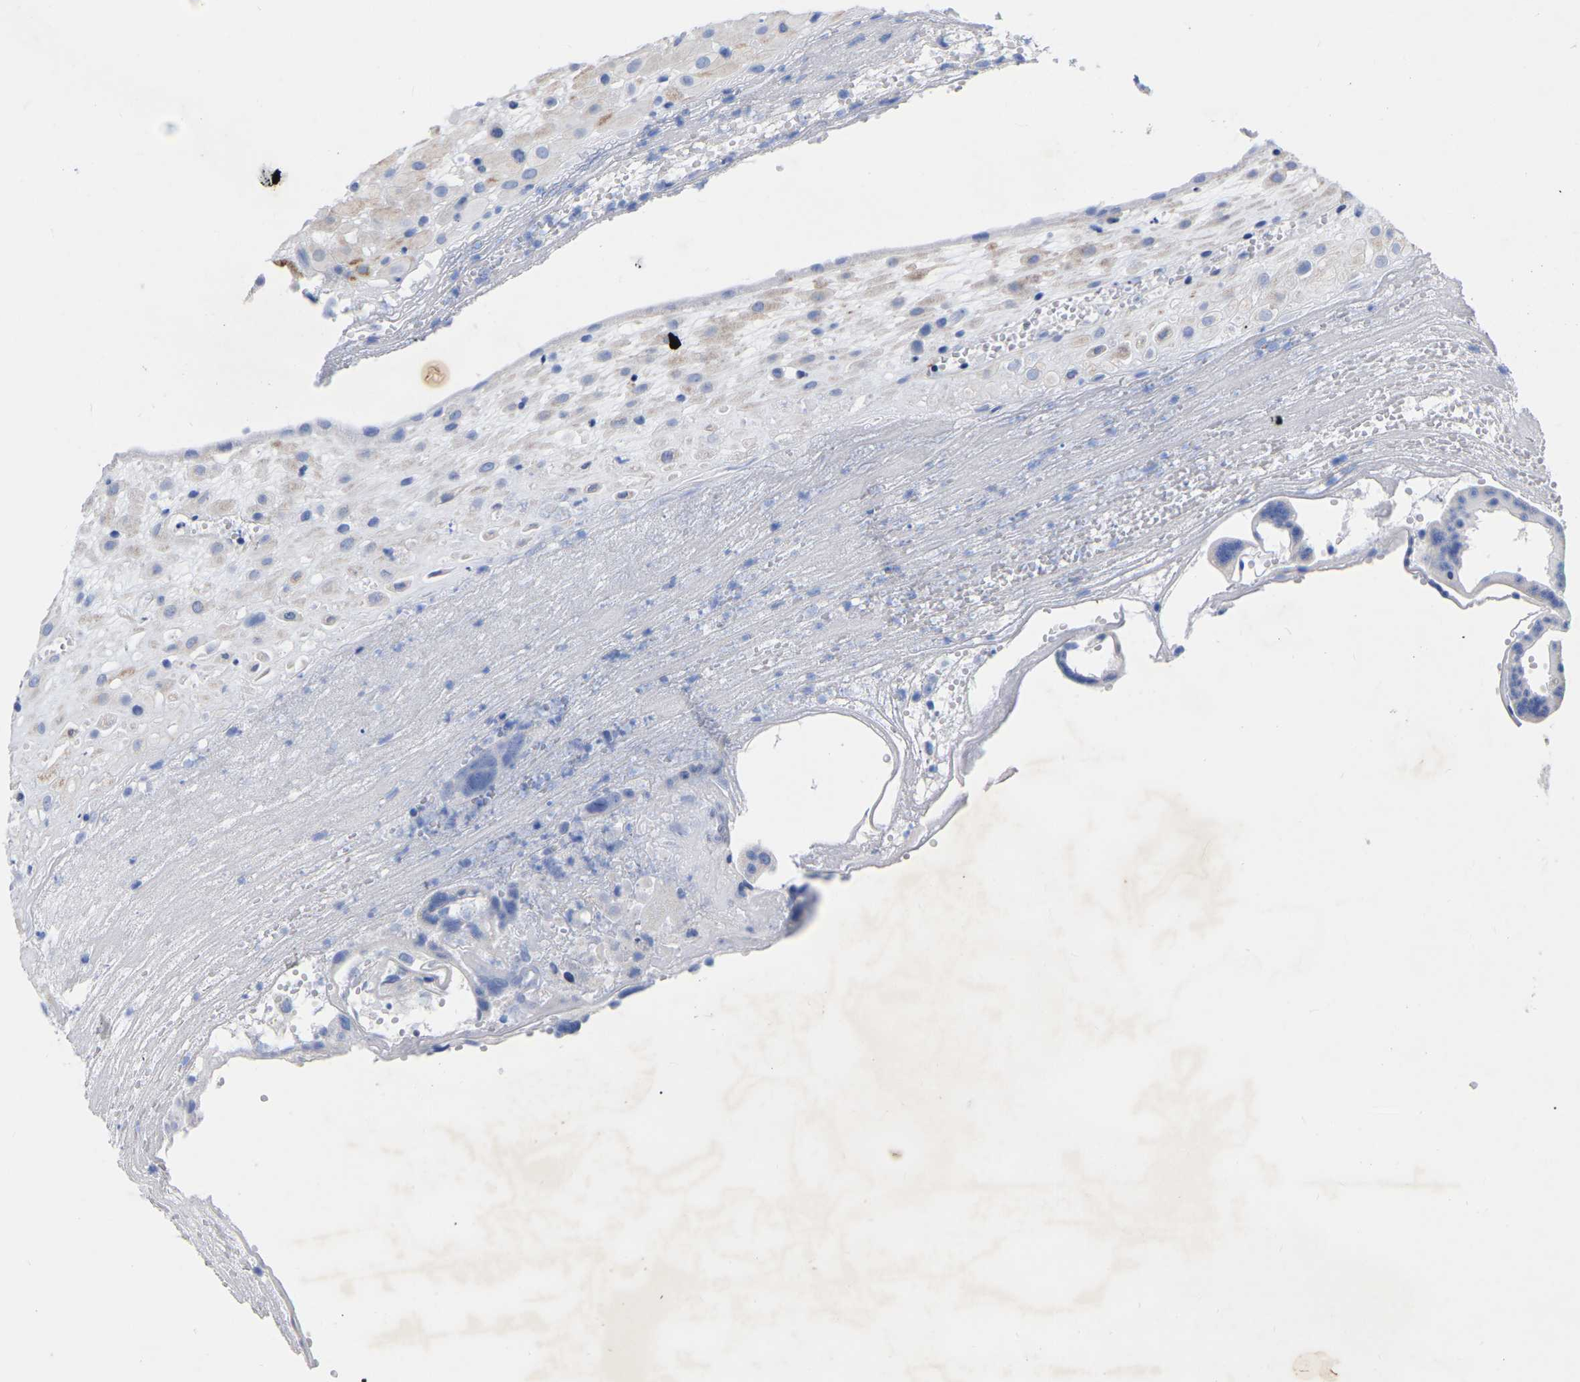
{"staining": {"intensity": "weak", "quantity": "<25%", "location": "cytoplasmic/membranous"}, "tissue": "placenta", "cell_type": "Decidual cells", "image_type": "normal", "snomed": [{"axis": "morphology", "description": "Normal tissue, NOS"}, {"axis": "topography", "description": "Placenta"}], "caption": "Unremarkable placenta was stained to show a protein in brown. There is no significant expression in decidual cells. Nuclei are stained in blue.", "gene": "ZNF629", "patient": {"sex": "female", "age": 18}}